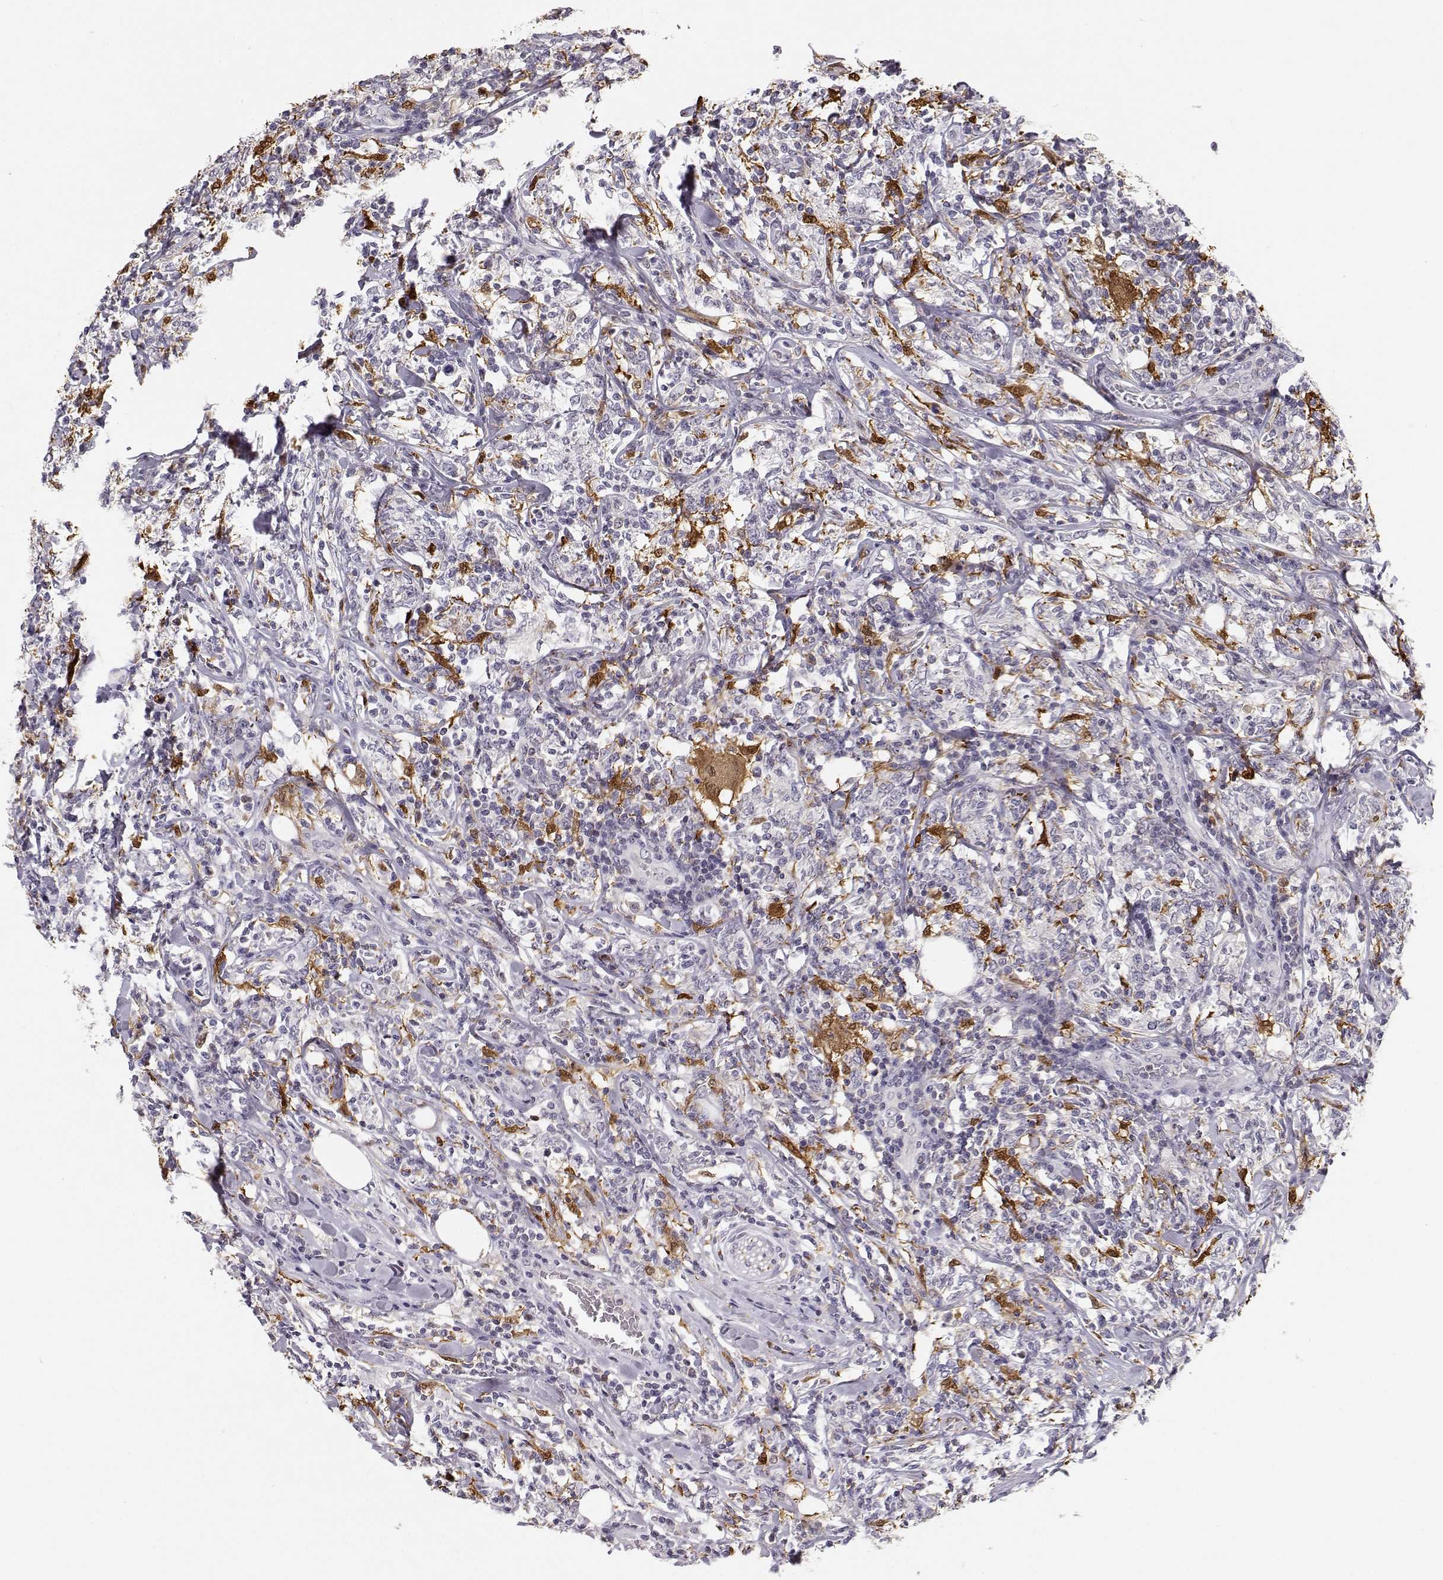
{"staining": {"intensity": "negative", "quantity": "none", "location": "none"}, "tissue": "lymphoma", "cell_type": "Tumor cells", "image_type": "cancer", "snomed": [{"axis": "morphology", "description": "Malignant lymphoma, non-Hodgkin's type, High grade"}, {"axis": "topography", "description": "Lymph node"}], "caption": "This is an immunohistochemistry (IHC) photomicrograph of lymphoma. There is no expression in tumor cells.", "gene": "HTR7", "patient": {"sex": "female", "age": 84}}